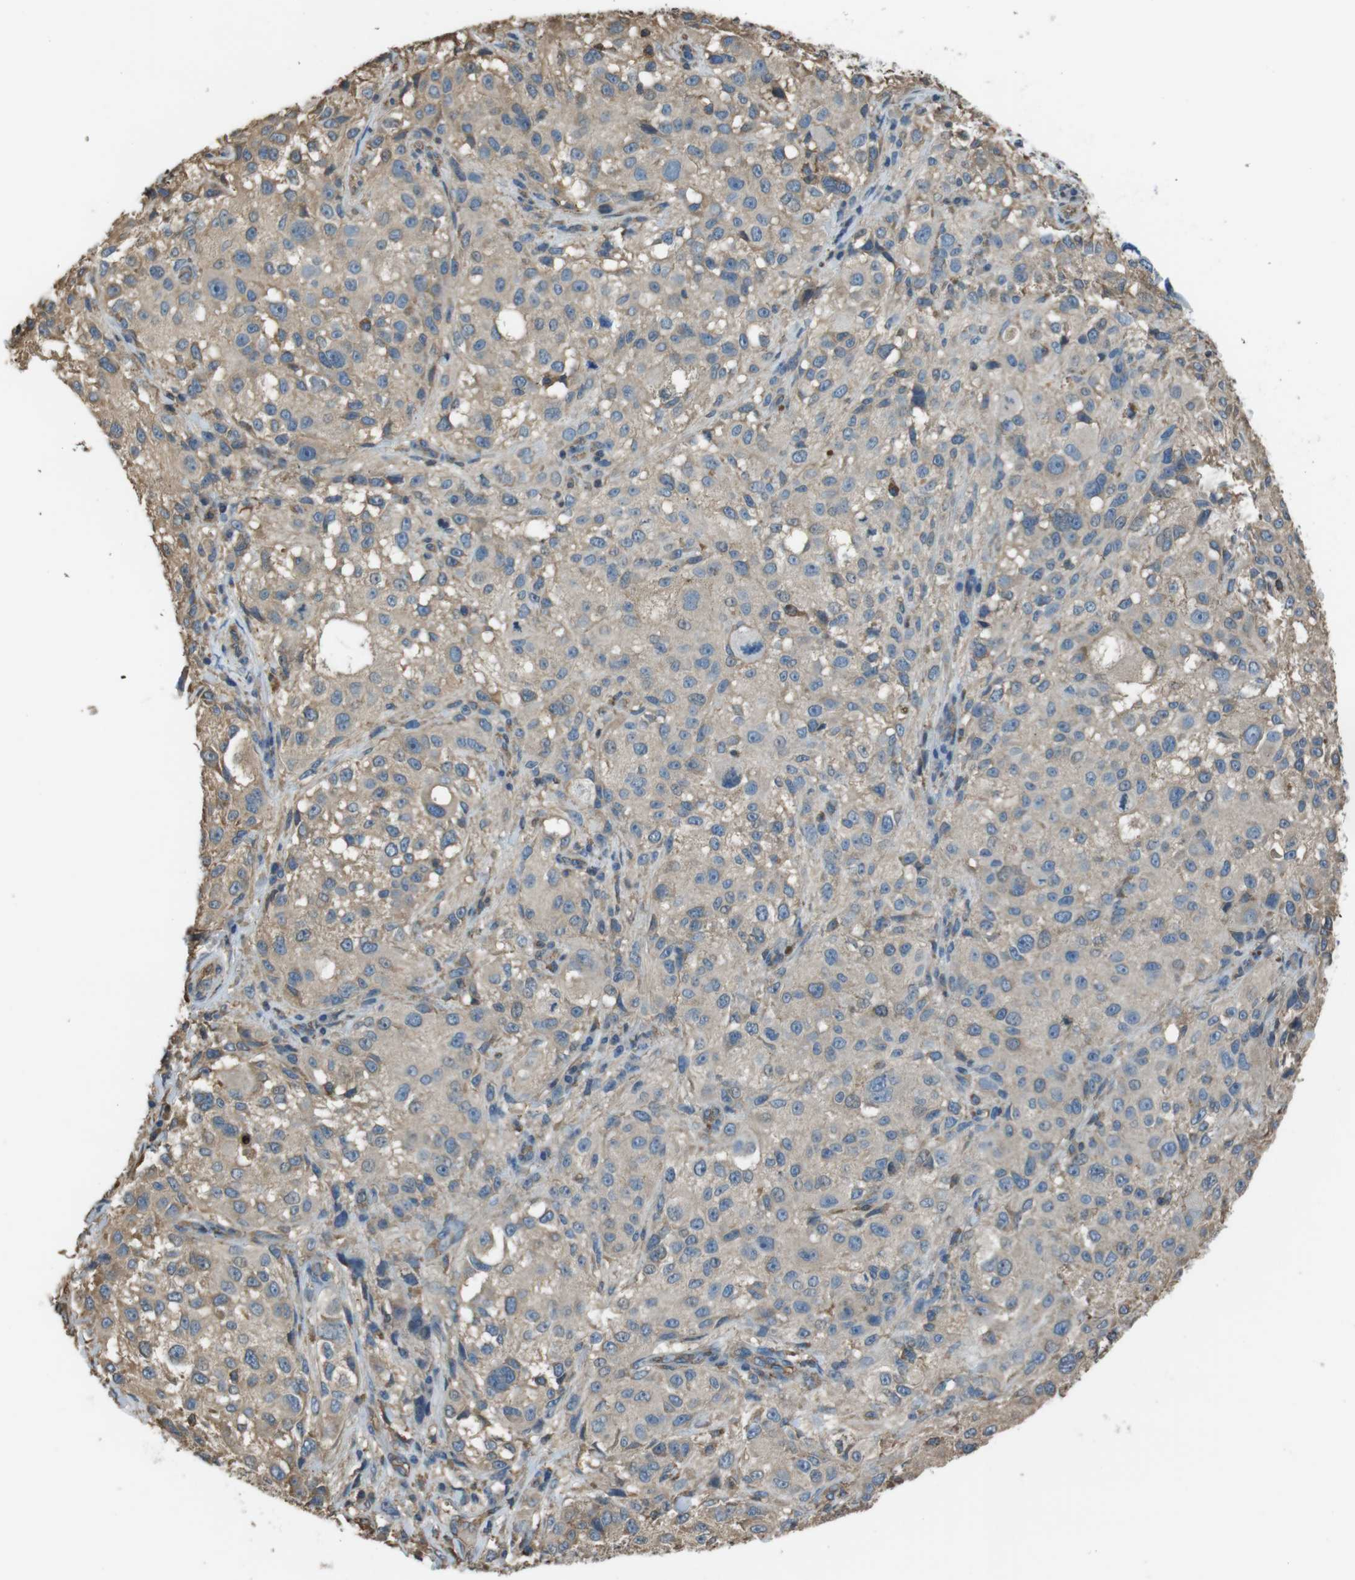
{"staining": {"intensity": "weak", "quantity": ">75%", "location": "cytoplasmic/membranous"}, "tissue": "melanoma", "cell_type": "Tumor cells", "image_type": "cancer", "snomed": [{"axis": "morphology", "description": "Necrosis, NOS"}, {"axis": "morphology", "description": "Malignant melanoma, NOS"}, {"axis": "topography", "description": "Skin"}], "caption": "IHC image of neoplastic tissue: malignant melanoma stained using immunohistochemistry exhibits low levels of weak protein expression localized specifically in the cytoplasmic/membranous of tumor cells, appearing as a cytoplasmic/membranous brown color.", "gene": "FCAR", "patient": {"sex": "female", "age": 87}}